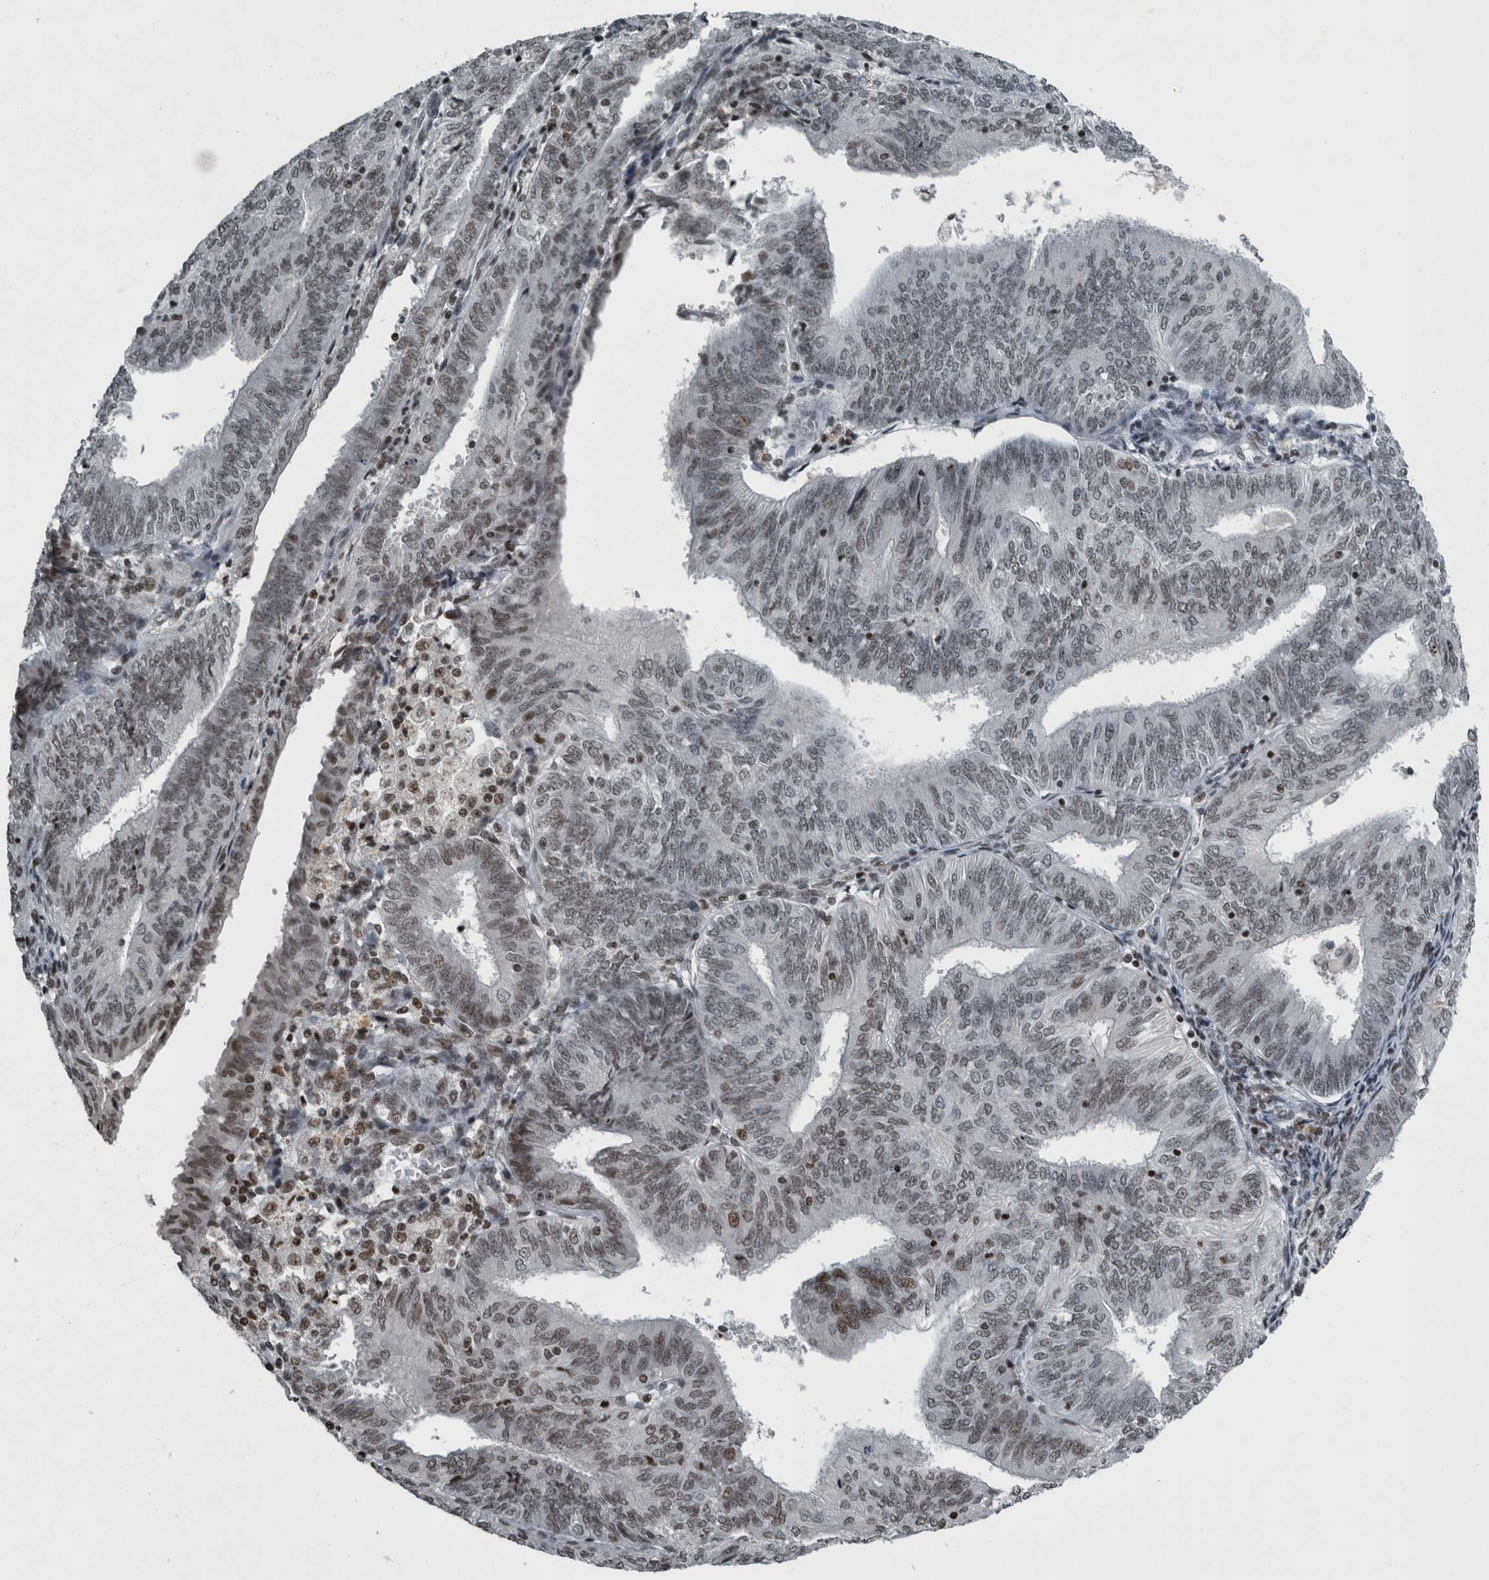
{"staining": {"intensity": "weak", "quantity": "25%-75%", "location": "nuclear"}, "tissue": "endometrial cancer", "cell_type": "Tumor cells", "image_type": "cancer", "snomed": [{"axis": "morphology", "description": "Adenocarcinoma, NOS"}, {"axis": "topography", "description": "Endometrium"}], "caption": "Endometrial cancer (adenocarcinoma) was stained to show a protein in brown. There is low levels of weak nuclear expression in about 25%-75% of tumor cells.", "gene": "UNC50", "patient": {"sex": "female", "age": 58}}